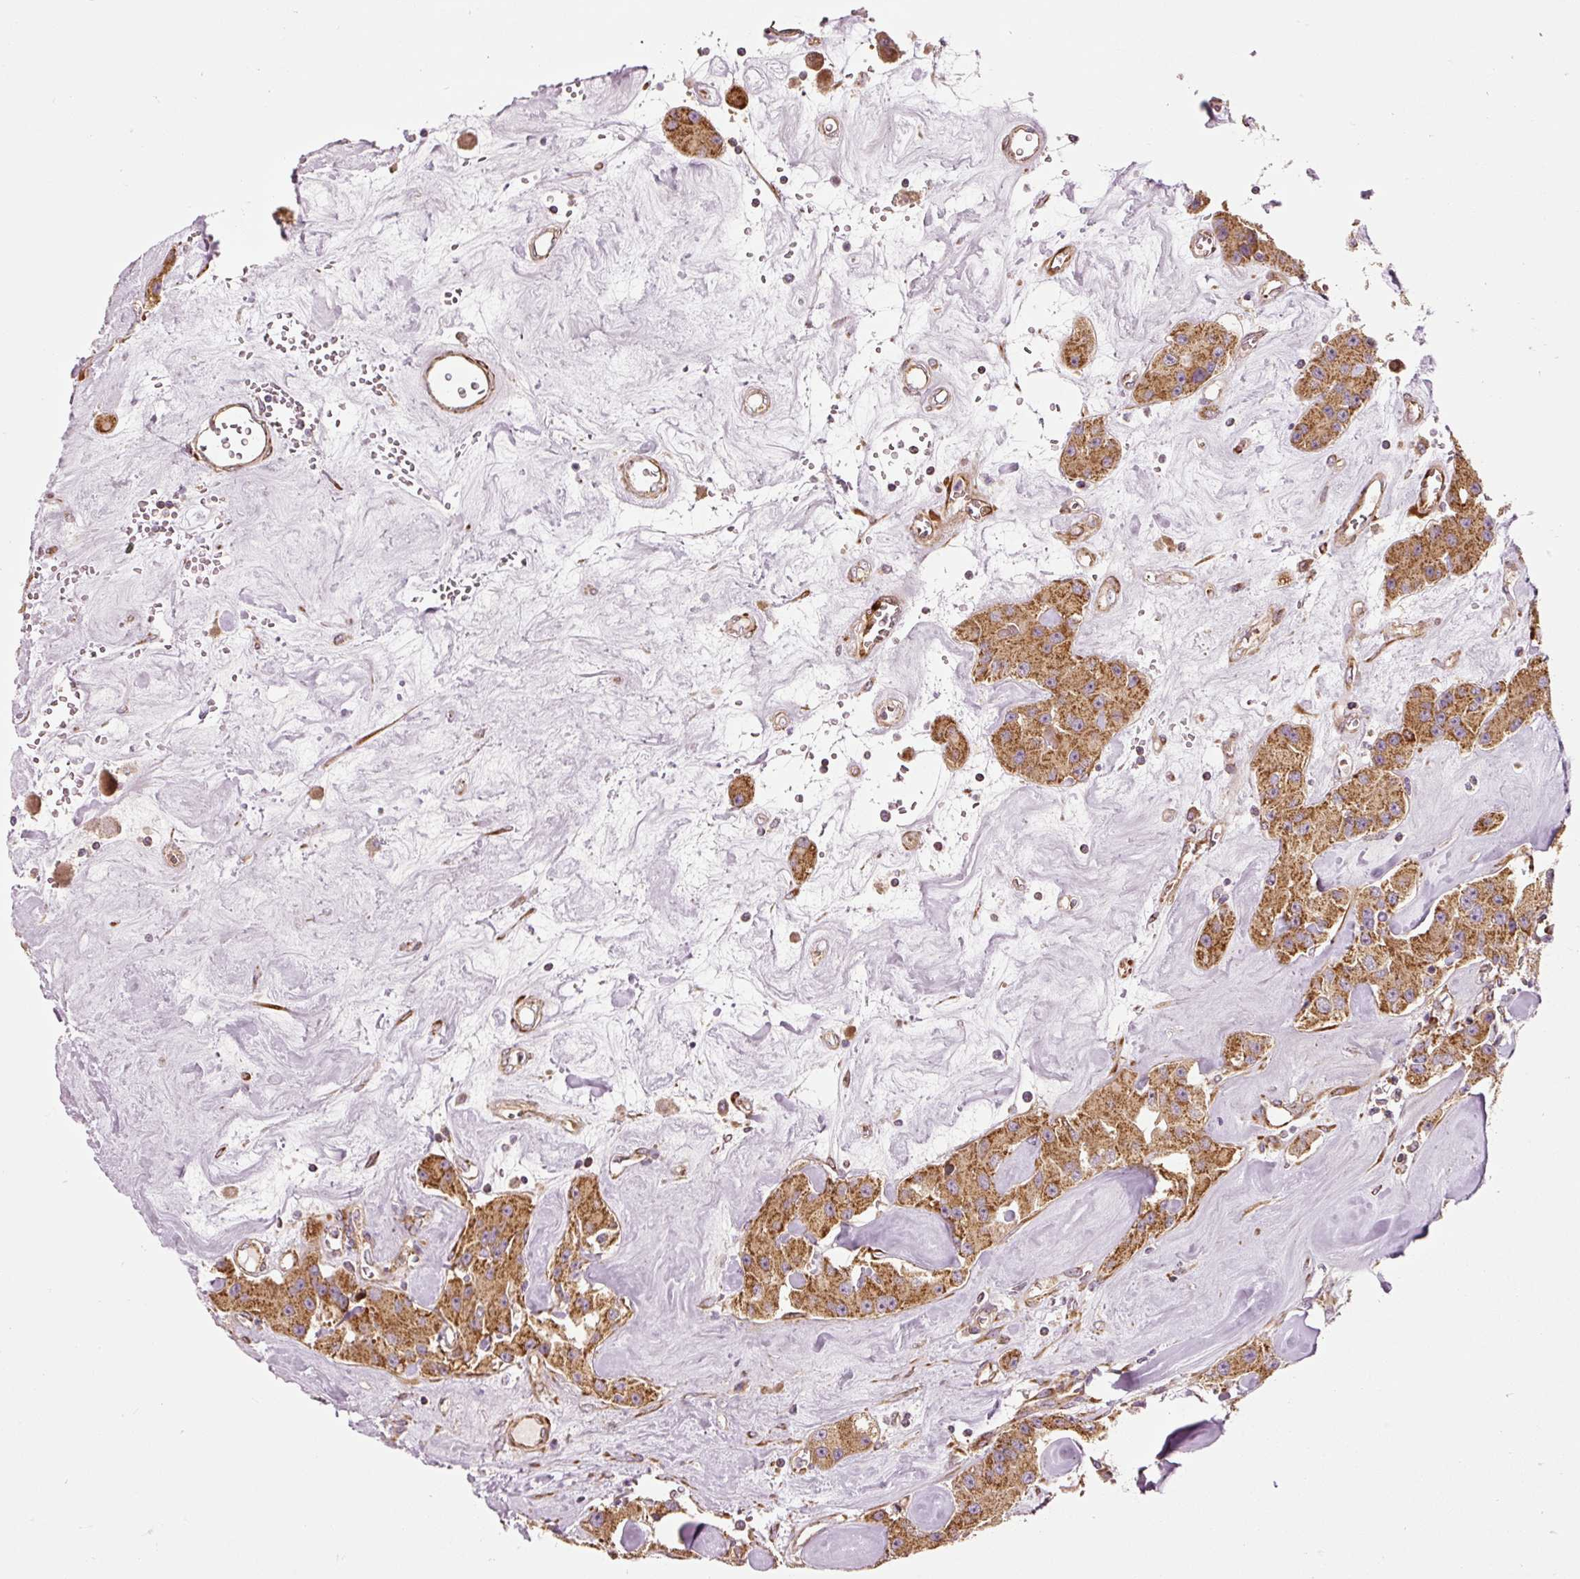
{"staining": {"intensity": "moderate", "quantity": ">75%", "location": "cytoplasmic/membranous"}, "tissue": "carcinoid", "cell_type": "Tumor cells", "image_type": "cancer", "snomed": [{"axis": "morphology", "description": "Carcinoid, malignant, NOS"}, {"axis": "topography", "description": "Pancreas"}], "caption": "An image of human carcinoid (malignant) stained for a protein reveals moderate cytoplasmic/membranous brown staining in tumor cells.", "gene": "ISCU", "patient": {"sex": "male", "age": 41}}